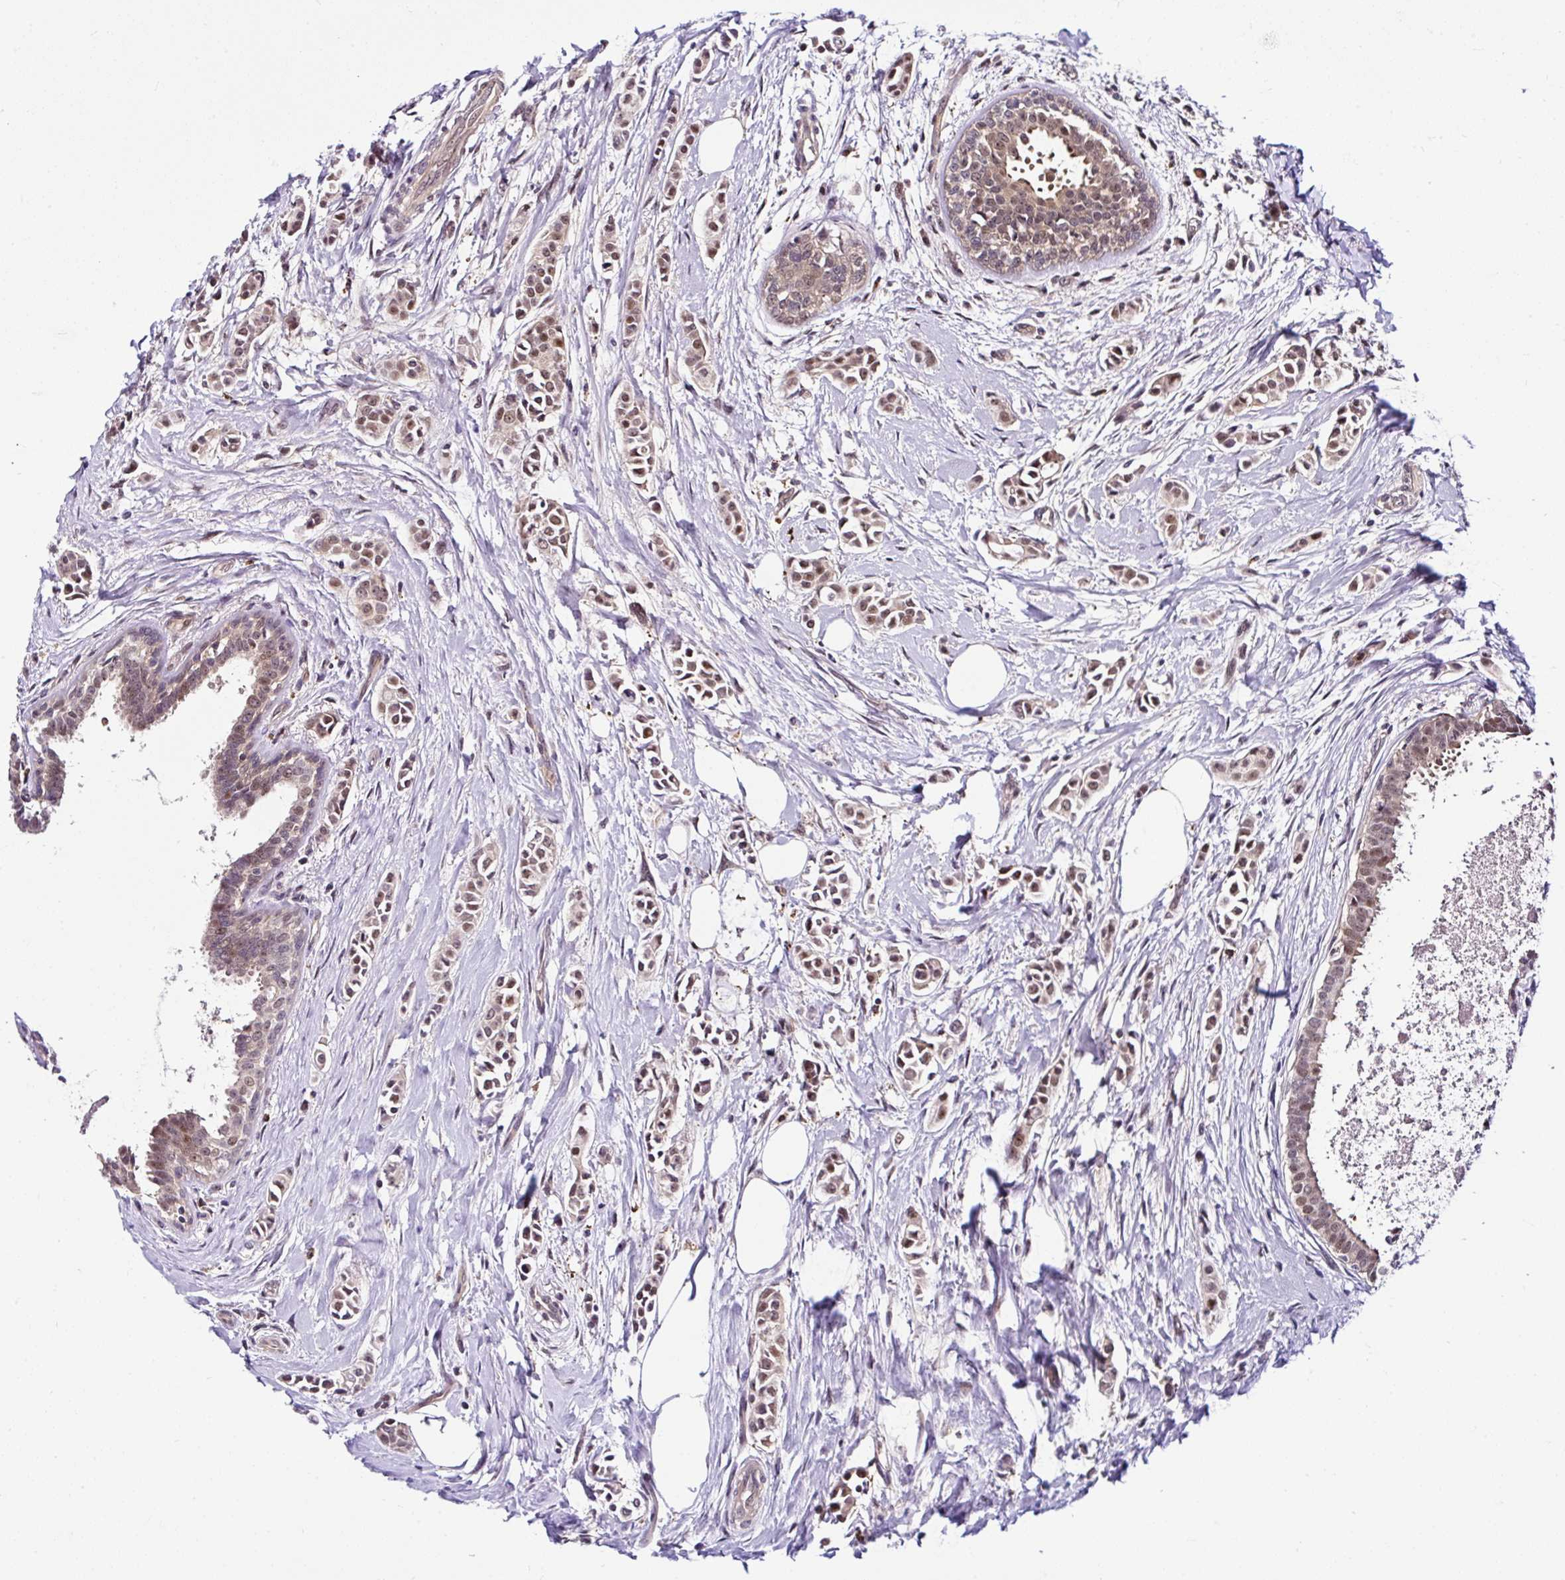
{"staining": {"intensity": "weak", "quantity": ">75%", "location": "cytoplasmic/membranous,nuclear"}, "tissue": "breast cancer", "cell_type": "Tumor cells", "image_type": "cancer", "snomed": [{"axis": "morphology", "description": "Duct carcinoma"}, {"axis": "topography", "description": "Breast"}], "caption": "This histopathology image displays immunohistochemistry staining of infiltrating ductal carcinoma (breast), with low weak cytoplasmic/membranous and nuclear positivity in approximately >75% of tumor cells.", "gene": "PIN4", "patient": {"sex": "female", "age": 64}}